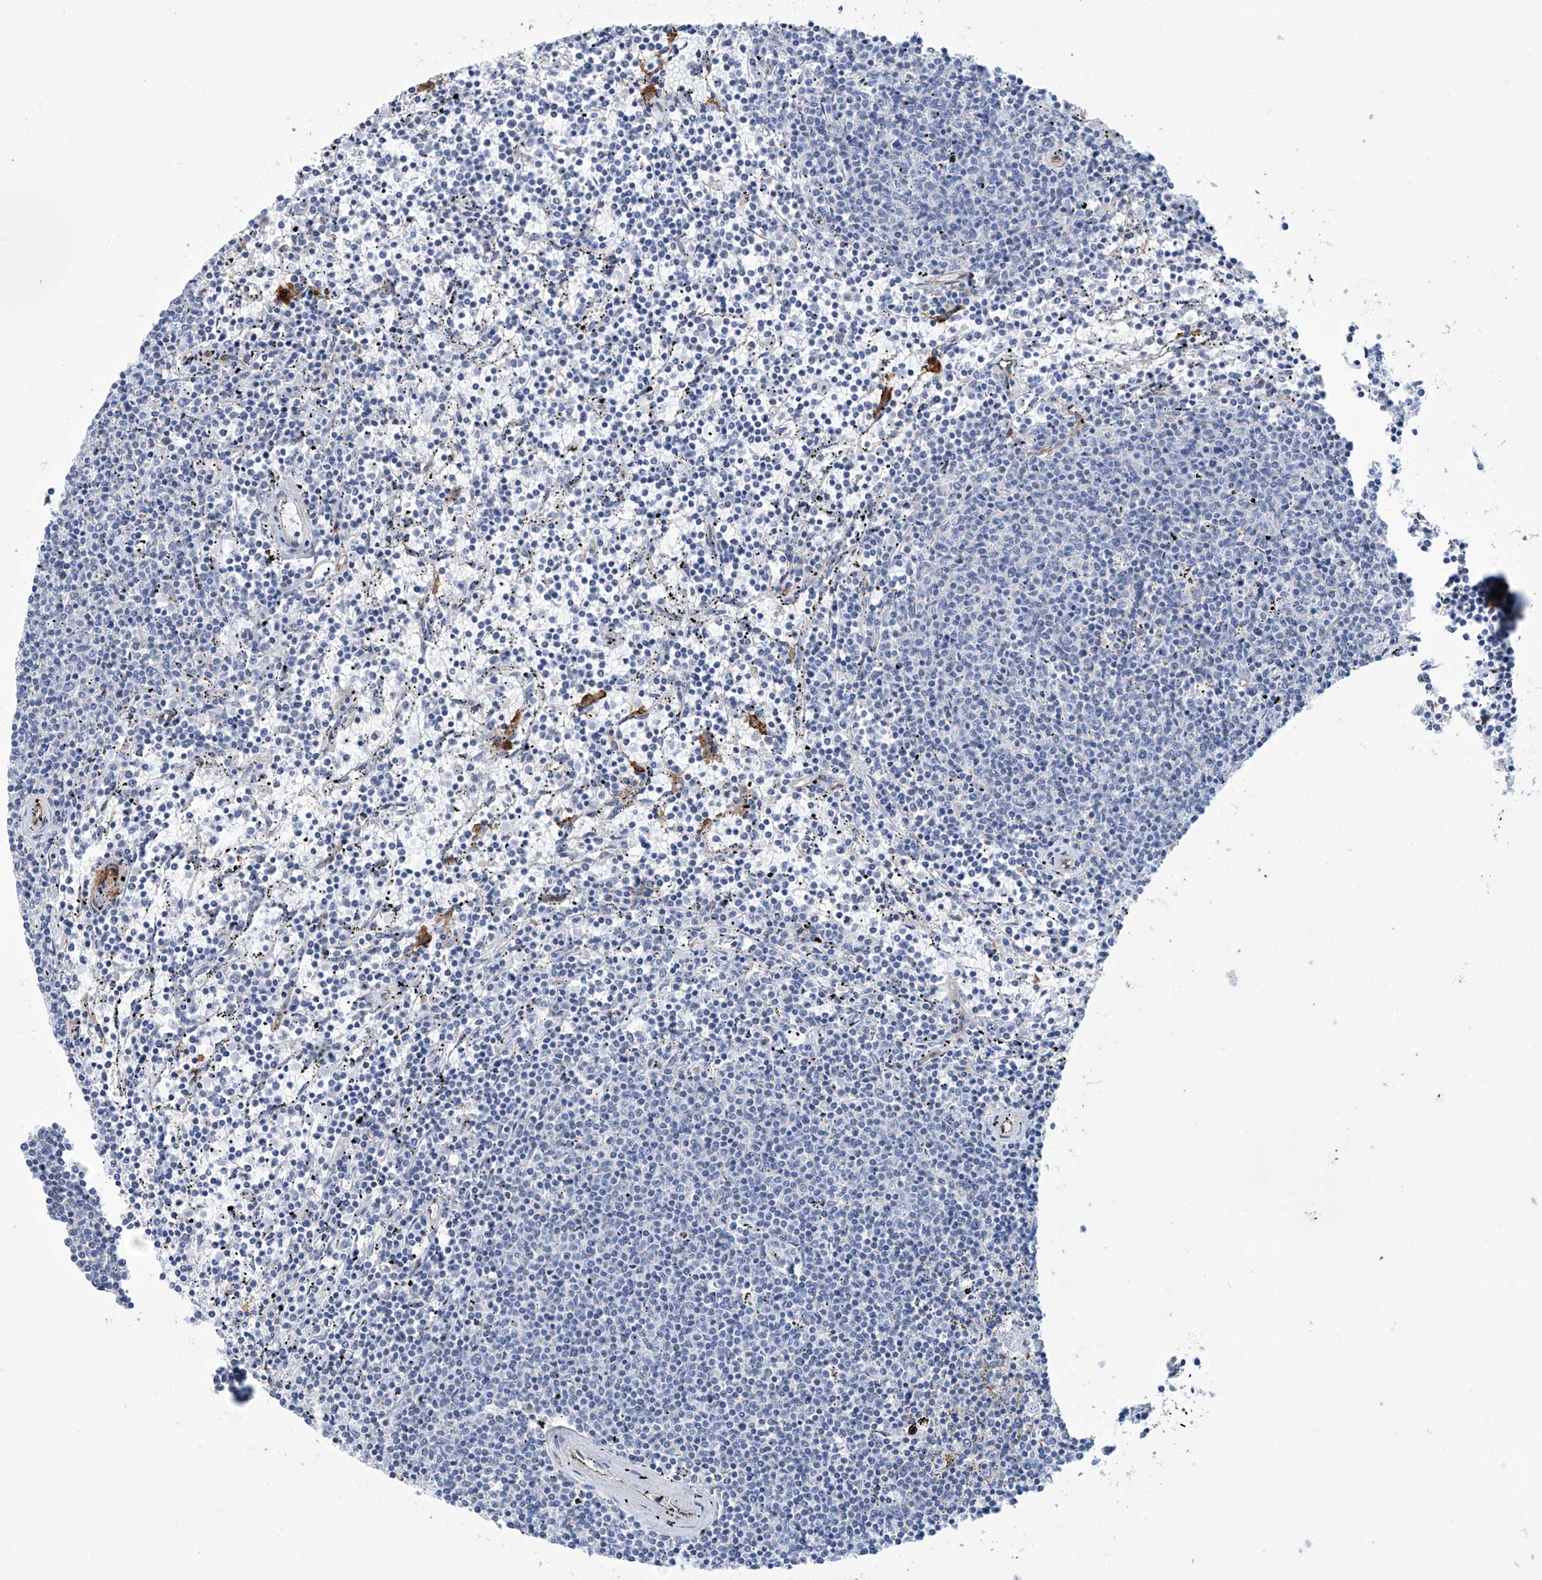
{"staining": {"intensity": "negative", "quantity": "none", "location": "none"}, "tissue": "lymphoma", "cell_type": "Tumor cells", "image_type": "cancer", "snomed": [{"axis": "morphology", "description": "Malignant lymphoma, non-Hodgkin's type, Low grade"}, {"axis": "topography", "description": "Spleen"}], "caption": "Immunohistochemical staining of human malignant lymphoma, non-Hodgkin's type (low-grade) reveals no significant staining in tumor cells.", "gene": "ABHD13", "patient": {"sex": "female", "age": 50}}